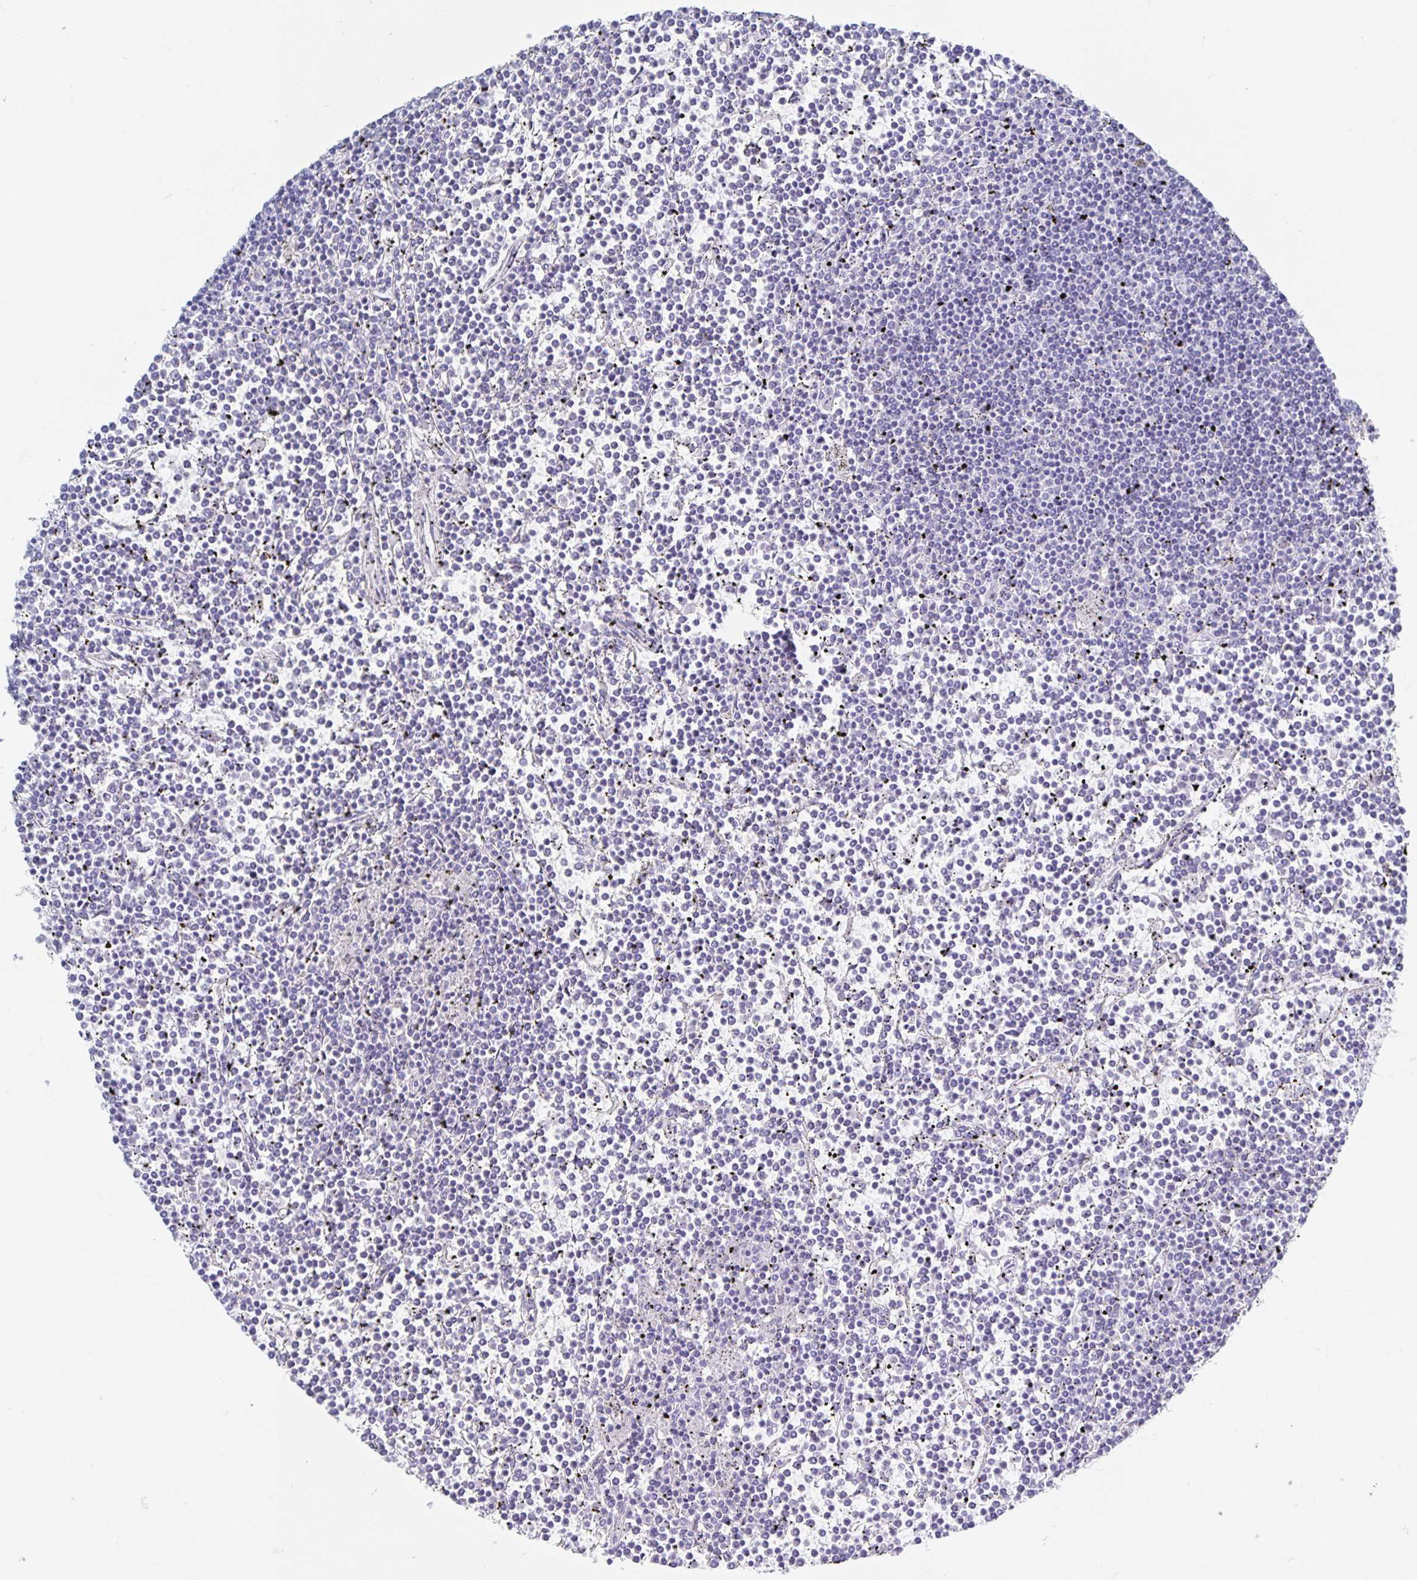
{"staining": {"intensity": "negative", "quantity": "none", "location": "none"}, "tissue": "lymphoma", "cell_type": "Tumor cells", "image_type": "cancer", "snomed": [{"axis": "morphology", "description": "Malignant lymphoma, non-Hodgkin's type, Low grade"}, {"axis": "topography", "description": "Spleen"}], "caption": "A high-resolution photomicrograph shows immunohistochemistry staining of lymphoma, which reveals no significant positivity in tumor cells. (DAB immunohistochemistry visualized using brightfield microscopy, high magnification).", "gene": "DMBT1", "patient": {"sex": "female", "age": 19}}